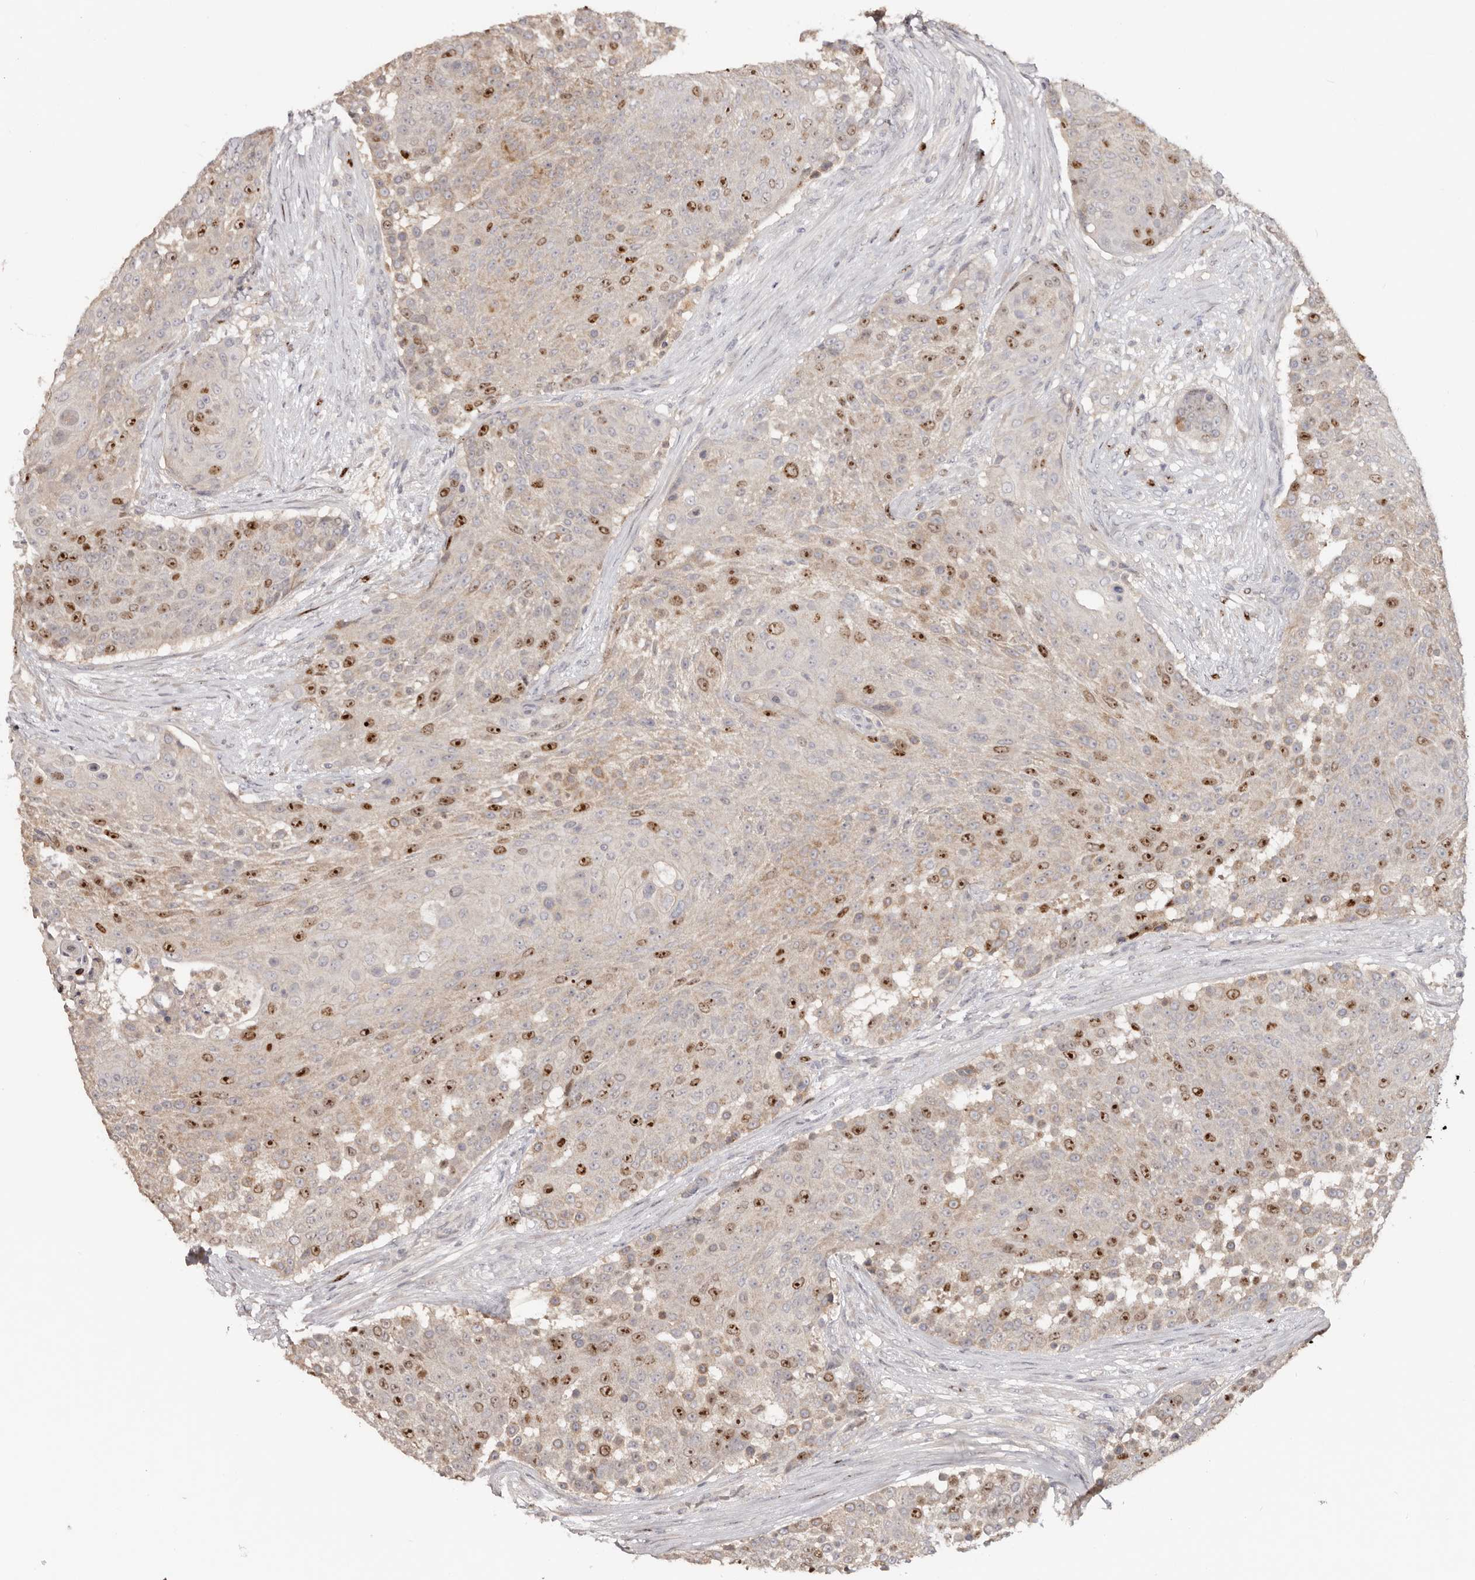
{"staining": {"intensity": "moderate", "quantity": "25%-75%", "location": "nuclear"}, "tissue": "urothelial cancer", "cell_type": "Tumor cells", "image_type": "cancer", "snomed": [{"axis": "morphology", "description": "Urothelial carcinoma, High grade"}, {"axis": "topography", "description": "Urinary bladder"}], "caption": "Moderate nuclear expression is seen in approximately 25%-75% of tumor cells in high-grade urothelial carcinoma.", "gene": "CCDC190", "patient": {"sex": "female", "age": 63}}